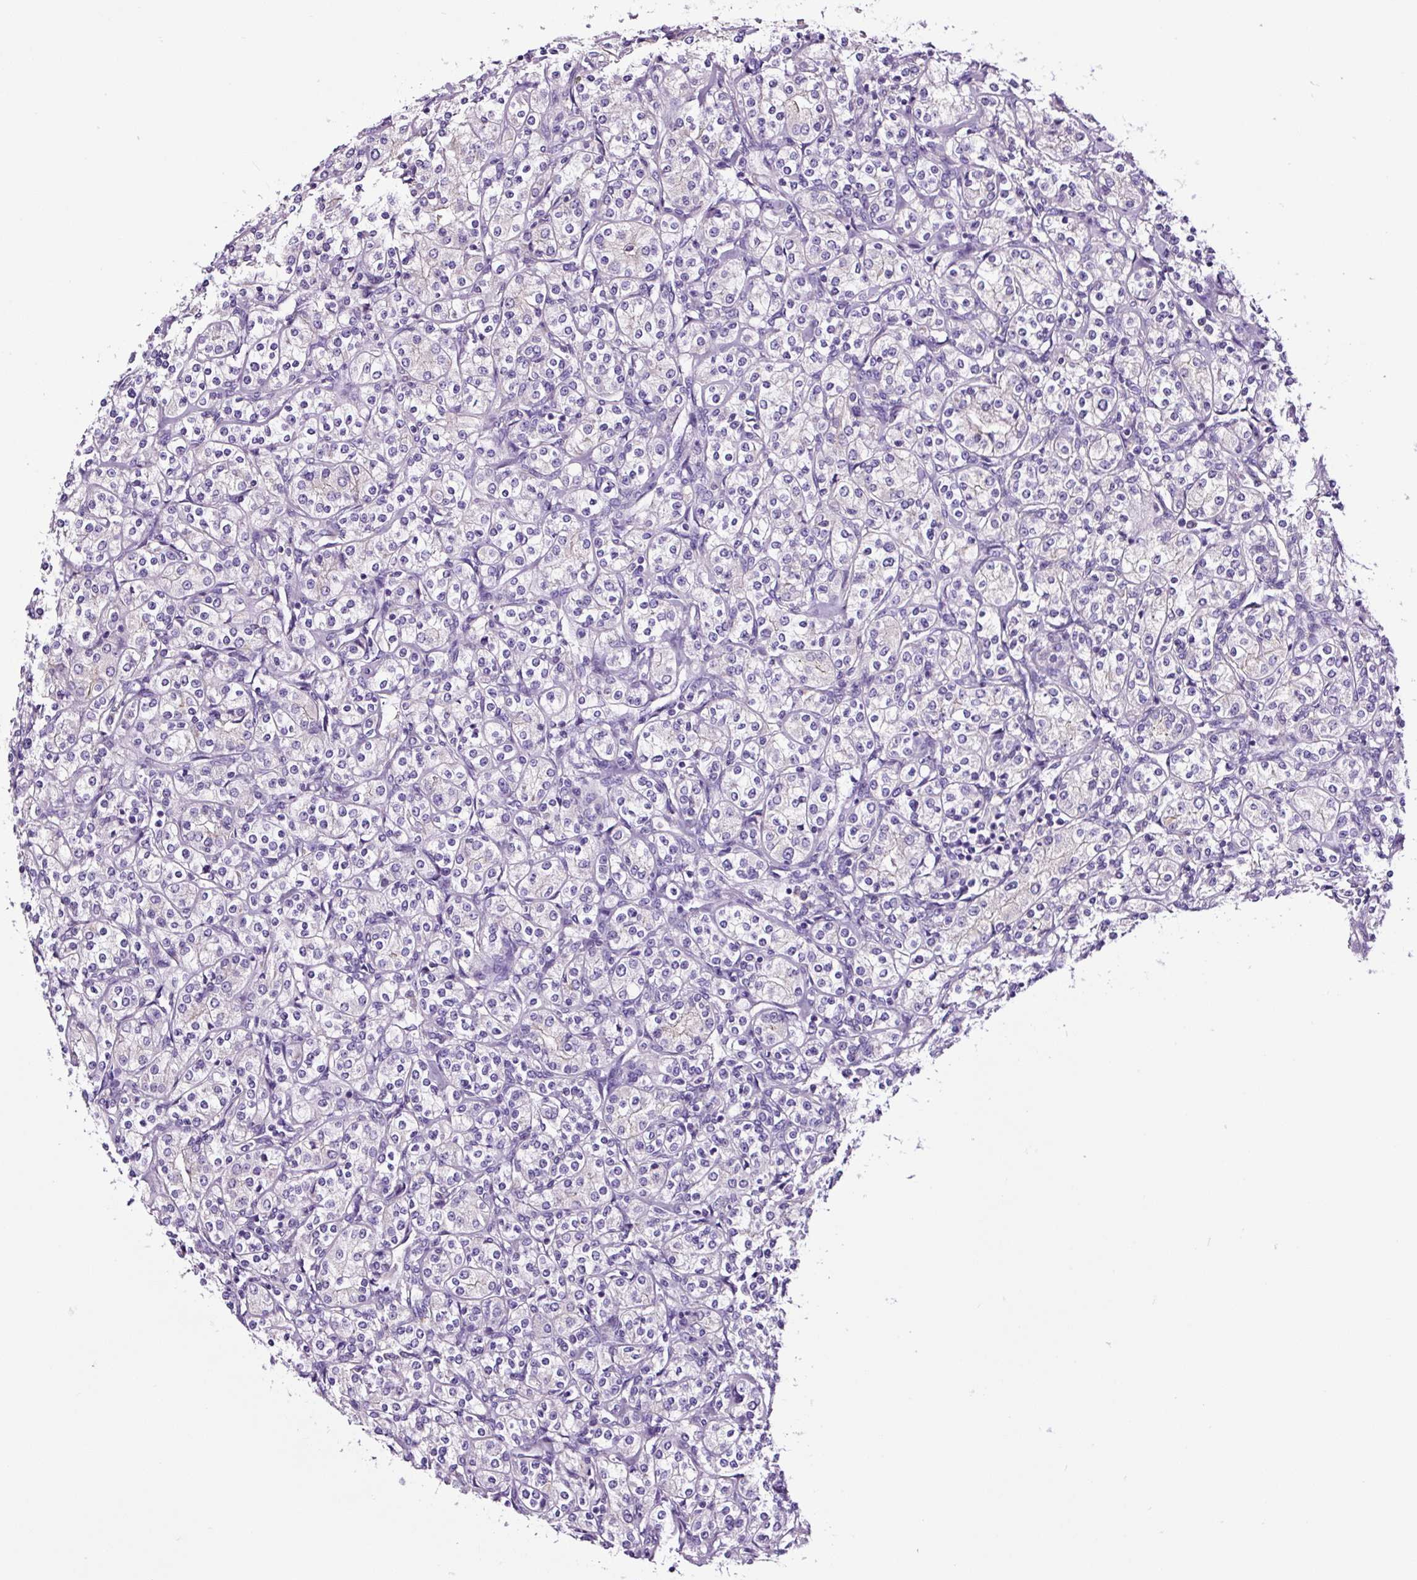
{"staining": {"intensity": "negative", "quantity": "none", "location": "none"}, "tissue": "renal cancer", "cell_type": "Tumor cells", "image_type": "cancer", "snomed": [{"axis": "morphology", "description": "Adenocarcinoma, NOS"}, {"axis": "topography", "description": "Kidney"}], "caption": "A high-resolution photomicrograph shows IHC staining of renal cancer, which exhibits no significant positivity in tumor cells.", "gene": "FBXL7", "patient": {"sex": "male", "age": 77}}